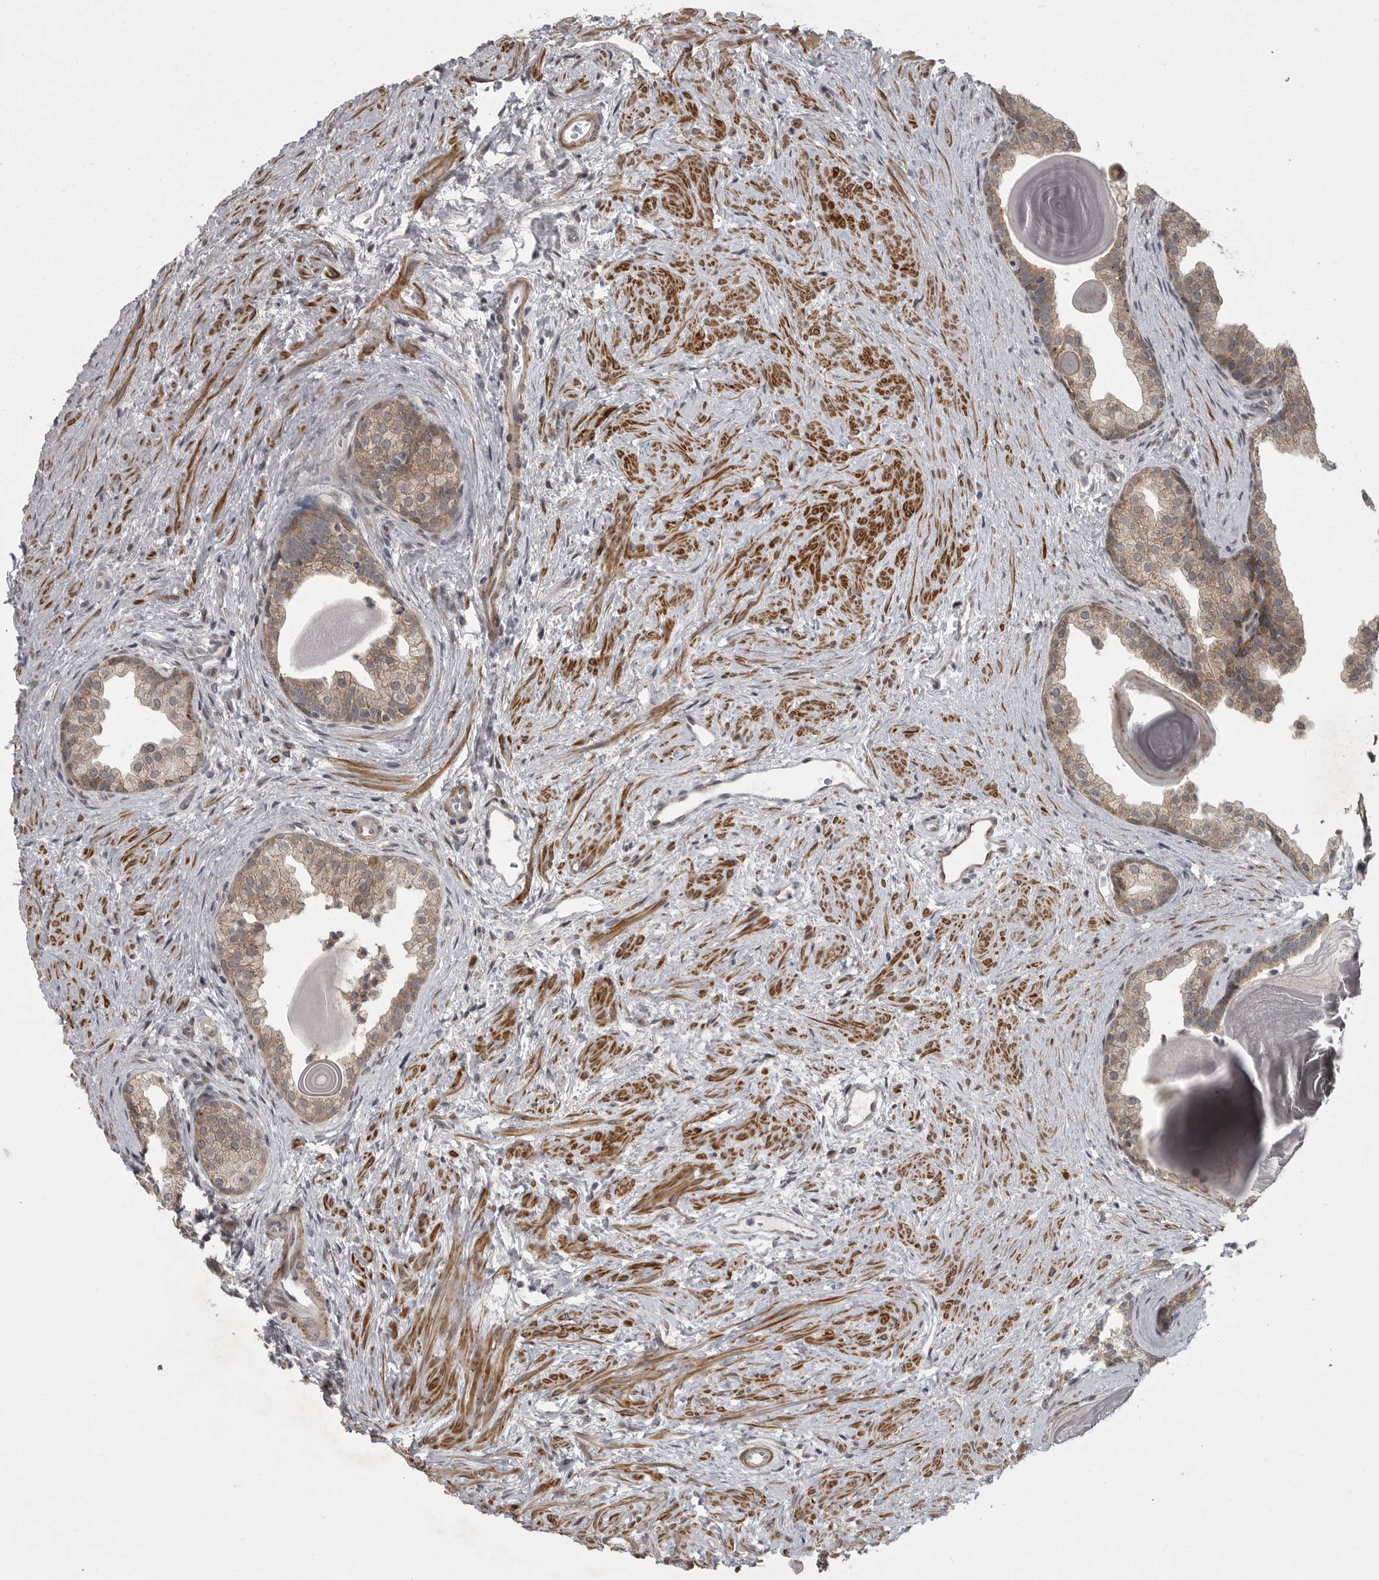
{"staining": {"intensity": "moderate", "quantity": "25%-75%", "location": "cytoplasmic/membranous"}, "tissue": "prostate", "cell_type": "Glandular cells", "image_type": "normal", "snomed": [{"axis": "morphology", "description": "Normal tissue, NOS"}, {"axis": "topography", "description": "Prostate"}], "caption": "Immunohistochemistry photomicrograph of benign human prostate stained for a protein (brown), which reveals medium levels of moderate cytoplasmic/membranous positivity in approximately 25%-75% of glandular cells.", "gene": "PPP1R9A", "patient": {"sex": "male", "age": 48}}